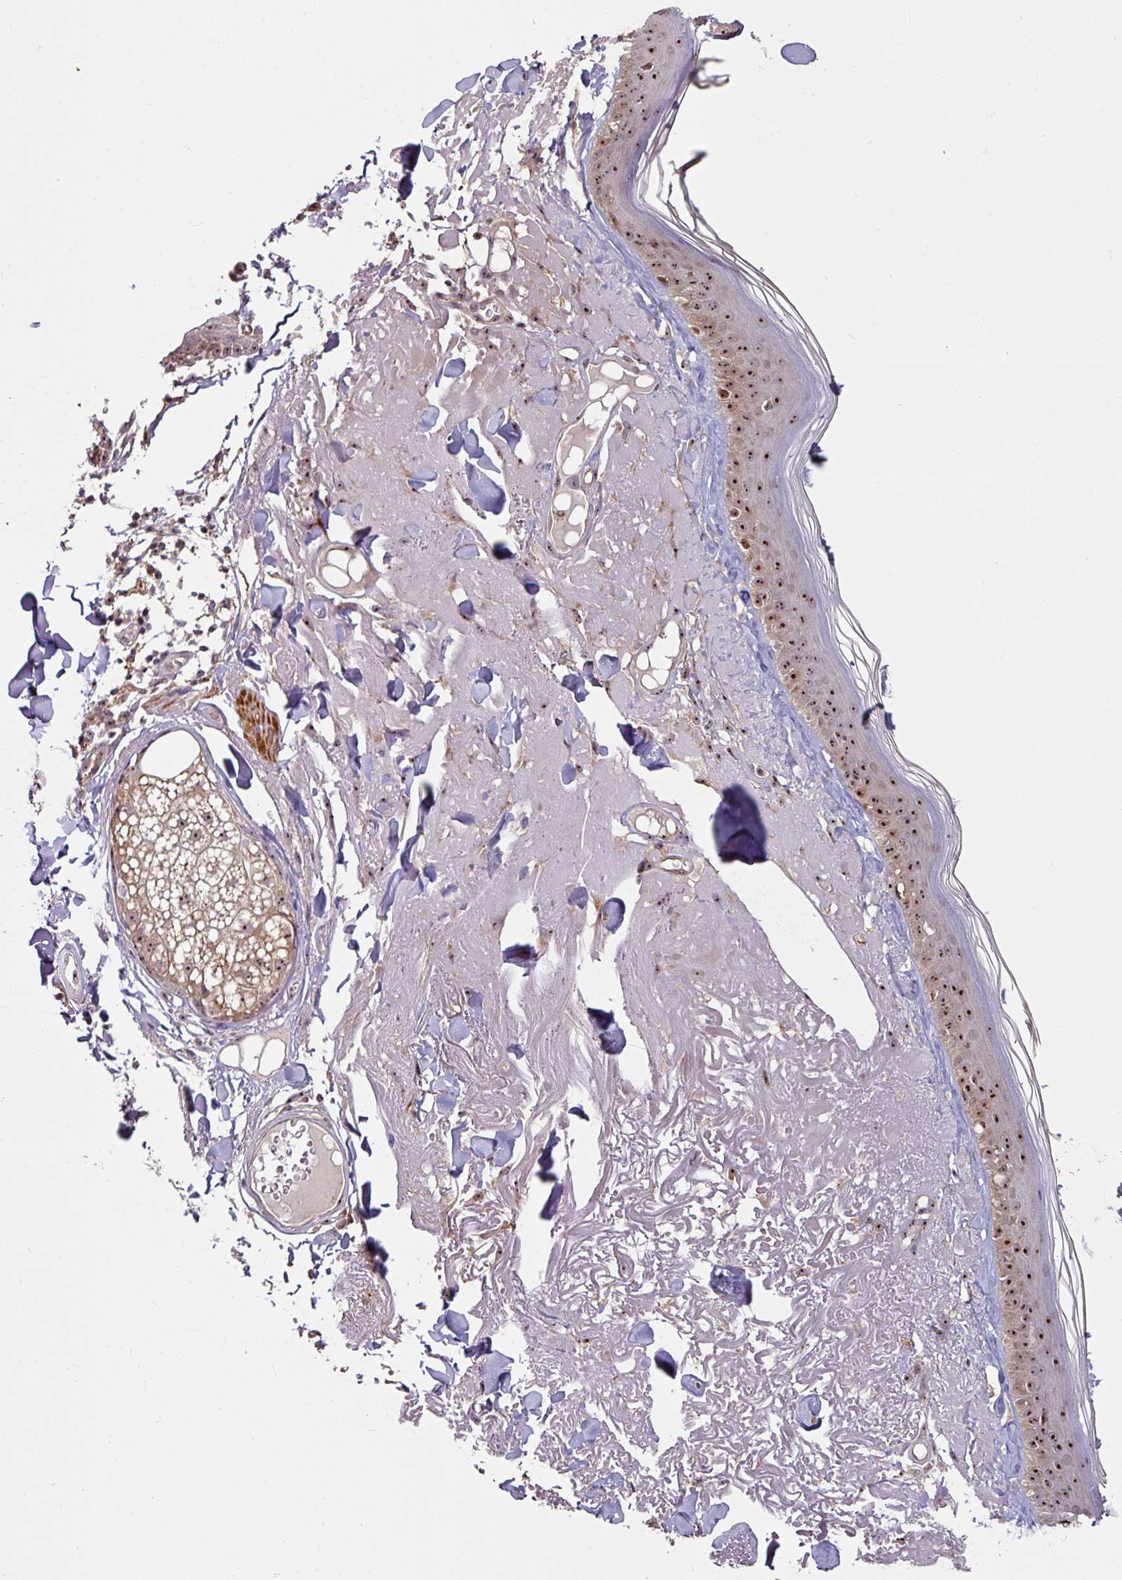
{"staining": {"intensity": "negative", "quantity": "none", "location": "none"}, "tissue": "skin", "cell_type": "Fibroblasts", "image_type": "normal", "snomed": [{"axis": "morphology", "description": "Normal tissue, NOS"}, {"axis": "morphology", "description": "Malignant melanoma, NOS"}, {"axis": "topography", "description": "Skin"}], "caption": "A high-resolution histopathology image shows IHC staining of normal skin, which displays no significant expression in fibroblasts.", "gene": "OR2D3", "patient": {"sex": "male", "age": 80}}